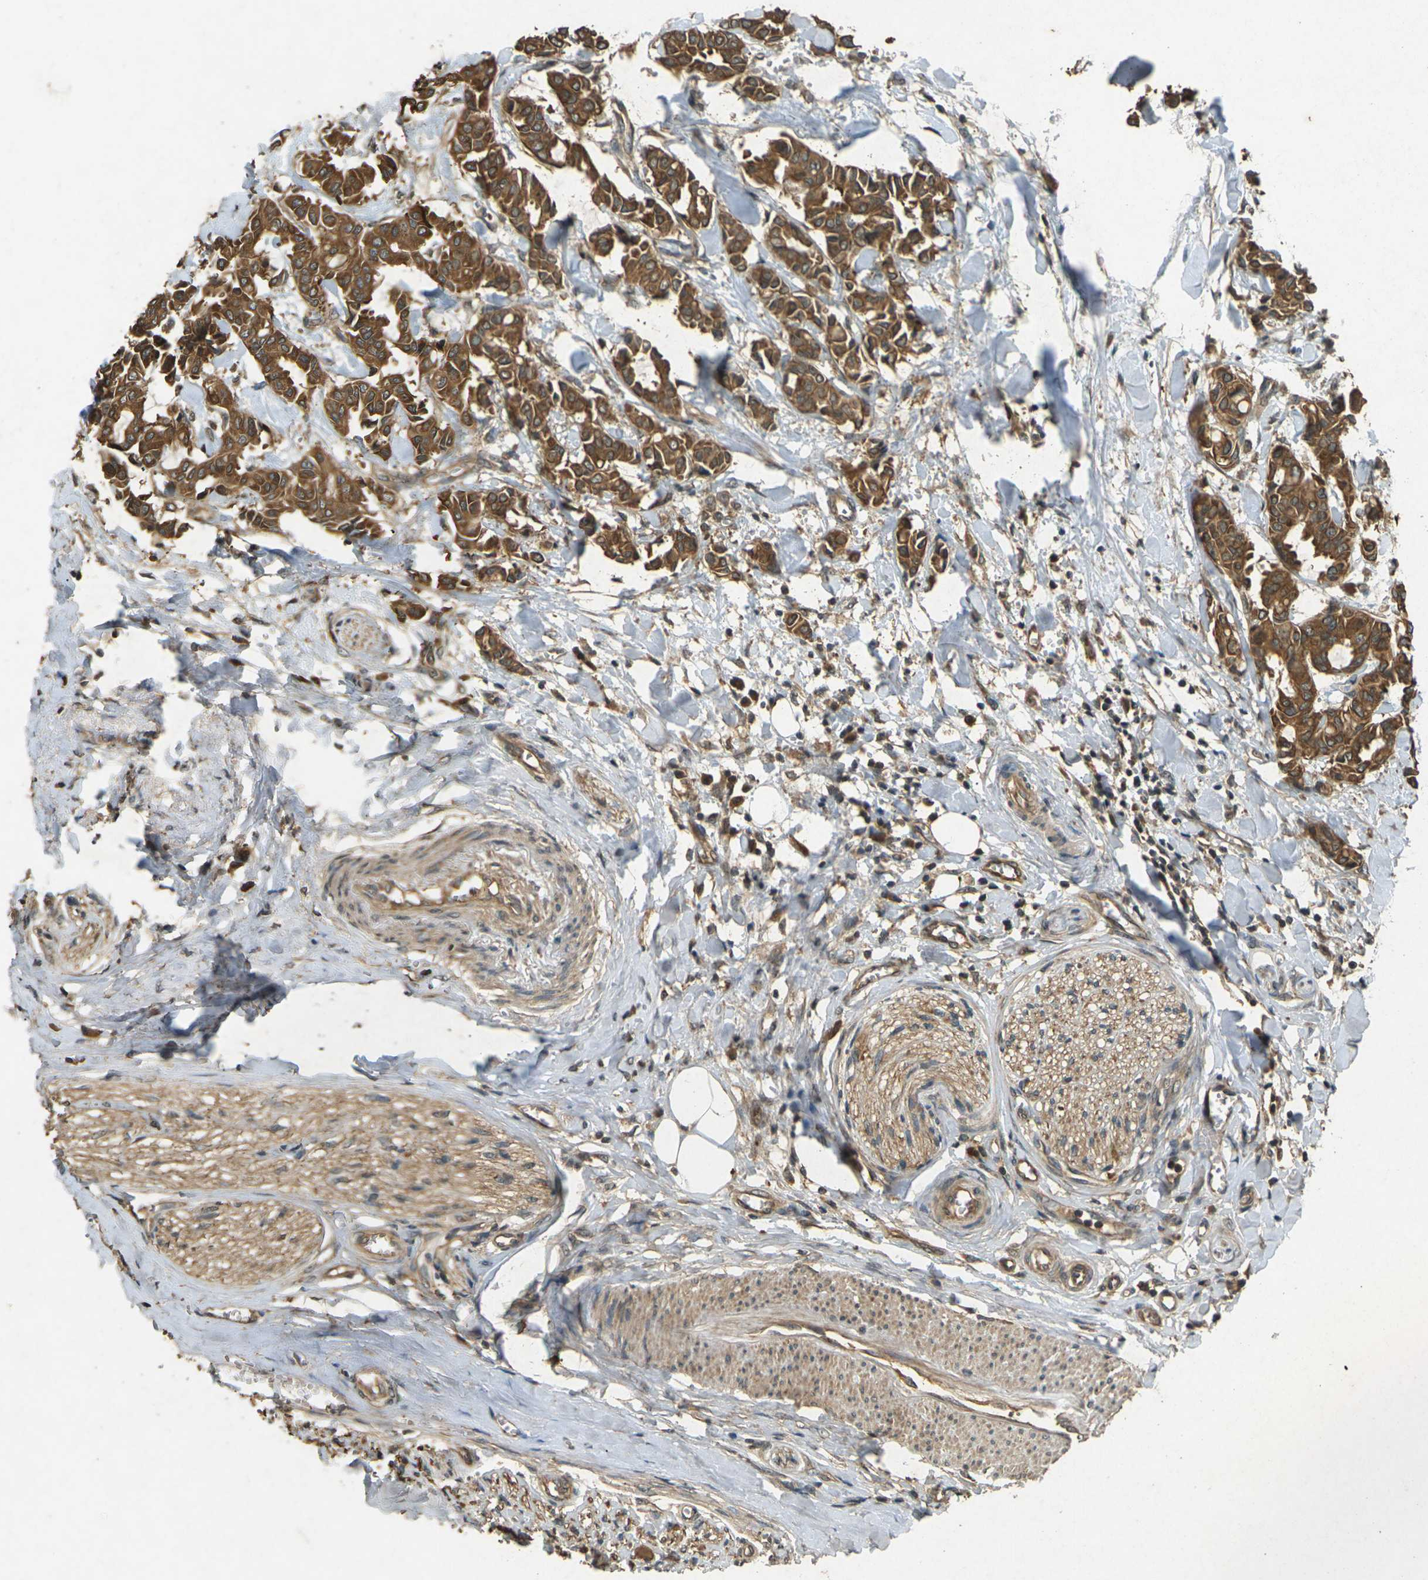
{"staining": {"intensity": "strong", "quantity": ">75%", "location": "cytoplasmic/membranous"}, "tissue": "head and neck cancer", "cell_type": "Tumor cells", "image_type": "cancer", "snomed": [{"axis": "morphology", "description": "Adenocarcinoma, NOS"}, {"axis": "topography", "description": "Salivary gland"}, {"axis": "topography", "description": "Head-Neck"}], "caption": "Immunohistochemistry of human head and neck cancer demonstrates high levels of strong cytoplasmic/membranous expression in approximately >75% of tumor cells. (DAB IHC with brightfield microscopy, high magnification).", "gene": "TAP1", "patient": {"sex": "female", "age": 59}}